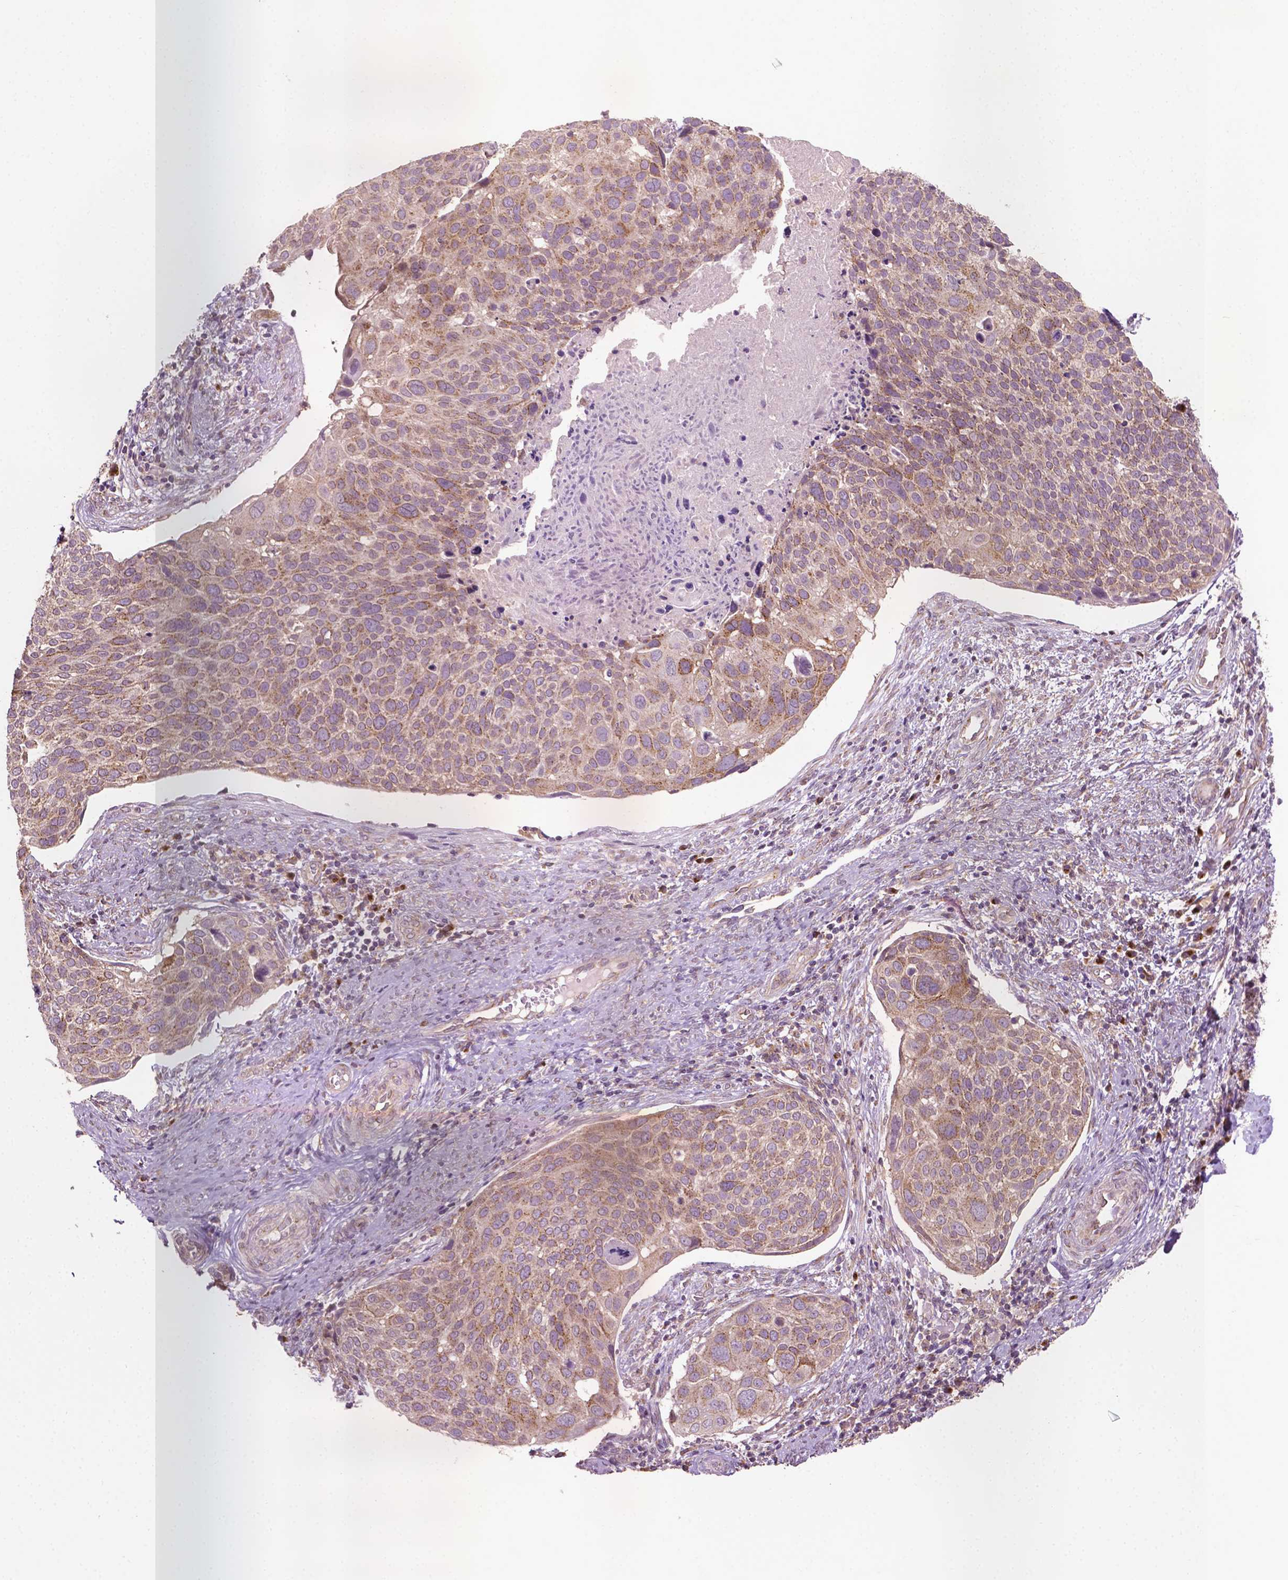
{"staining": {"intensity": "moderate", "quantity": ">75%", "location": "cytoplasmic/membranous"}, "tissue": "cervical cancer", "cell_type": "Tumor cells", "image_type": "cancer", "snomed": [{"axis": "morphology", "description": "Squamous cell carcinoma, NOS"}, {"axis": "topography", "description": "Cervix"}], "caption": "Immunohistochemistry image of human cervical cancer (squamous cell carcinoma) stained for a protein (brown), which shows medium levels of moderate cytoplasmic/membranous positivity in approximately >75% of tumor cells.", "gene": "EBAG9", "patient": {"sex": "female", "age": 39}}